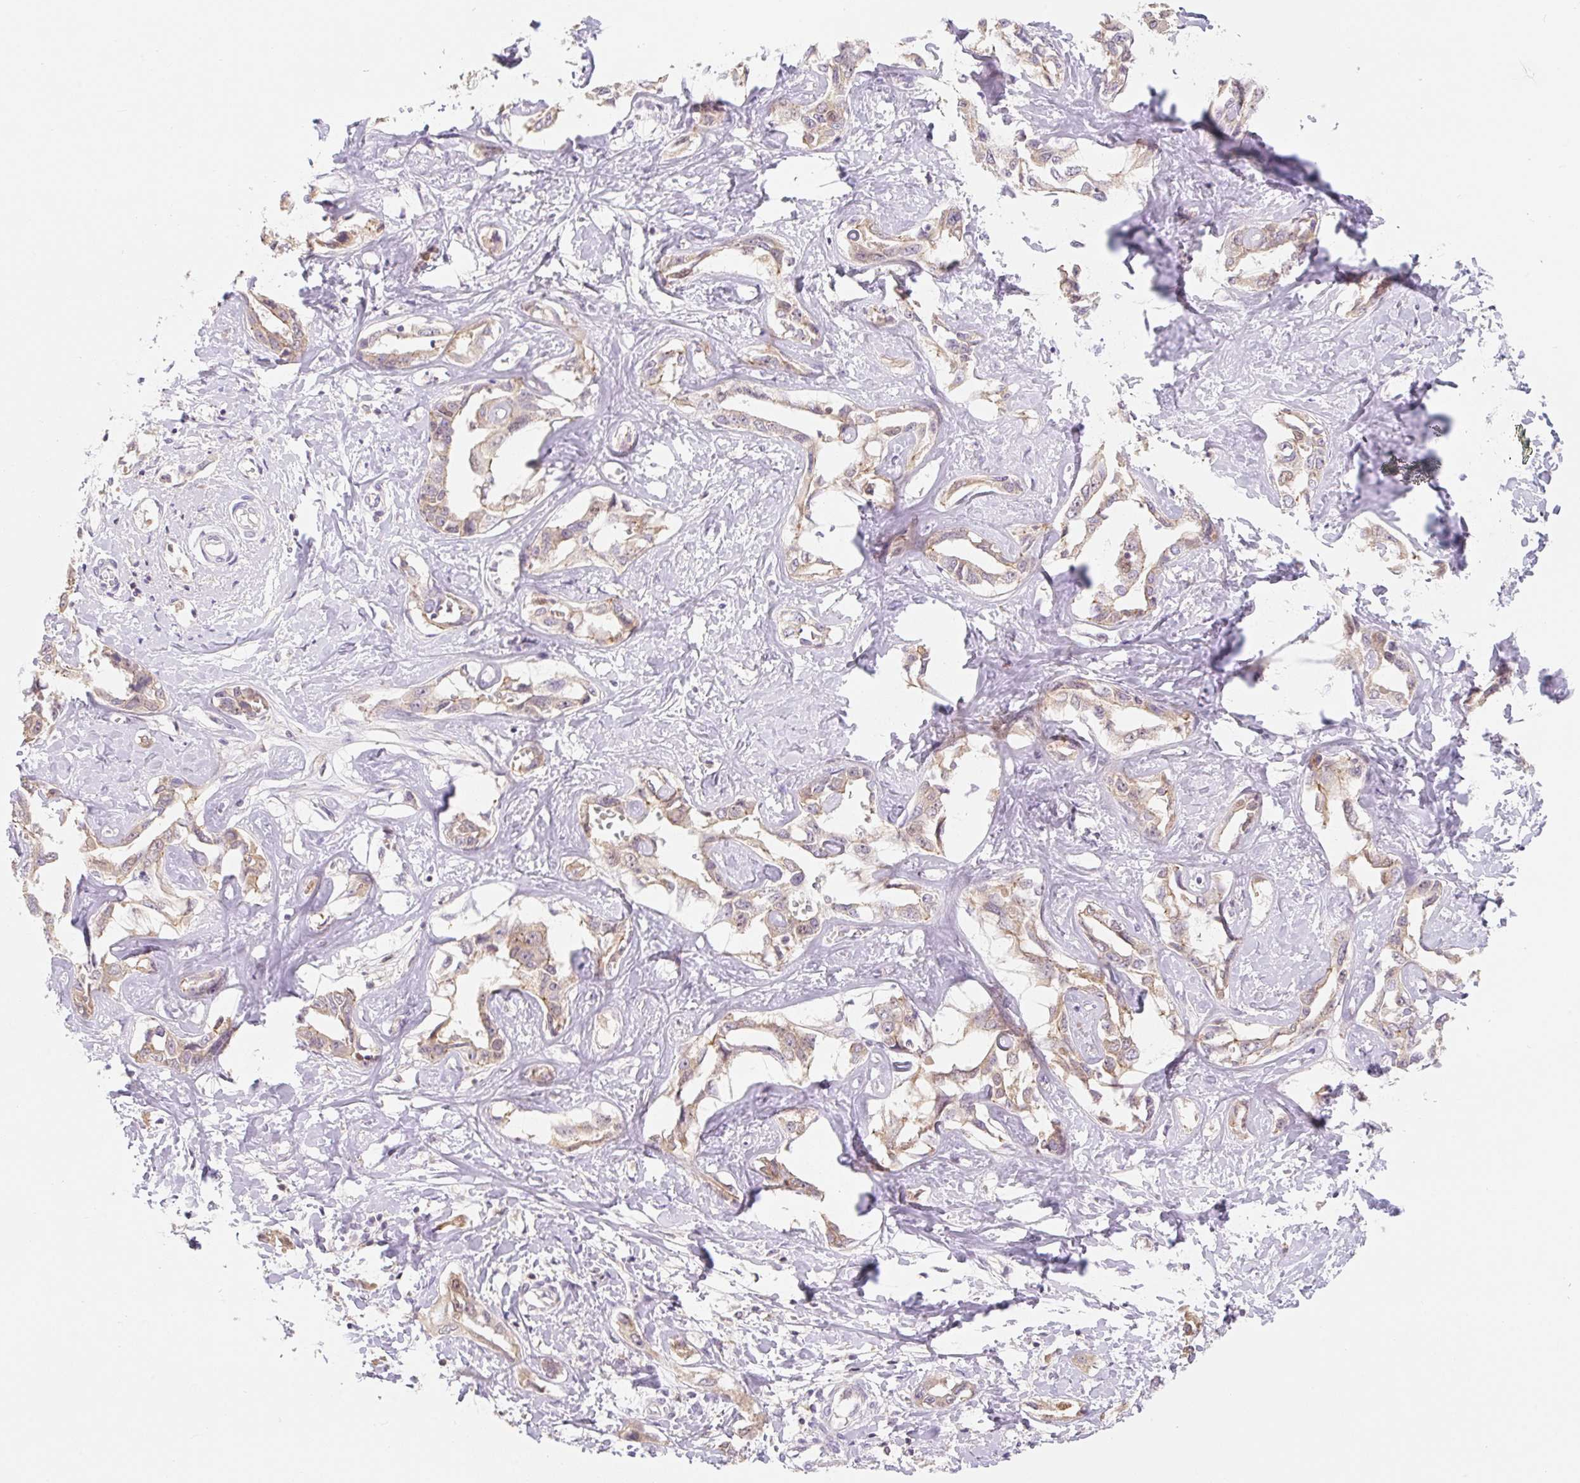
{"staining": {"intensity": "weak", "quantity": ">75%", "location": "cytoplasmic/membranous,nuclear"}, "tissue": "liver cancer", "cell_type": "Tumor cells", "image_type": "cancer", "snomed": [{"axis": "morphology", "description": "Cholangiocarcinoma"}, {"axis": "topography", "description": "Liver"}], "caption": "Protein staining of liver cancer (cholangiocarcinoma) tissue displays weak cytoplasmic/membranous and nuclear positivity in about >75% of tumor cells. The protein is shown in brown color, while the nuclei are stained blue.", "gene": "MIA2", "patient": {"sex": "male", "age": 59}}